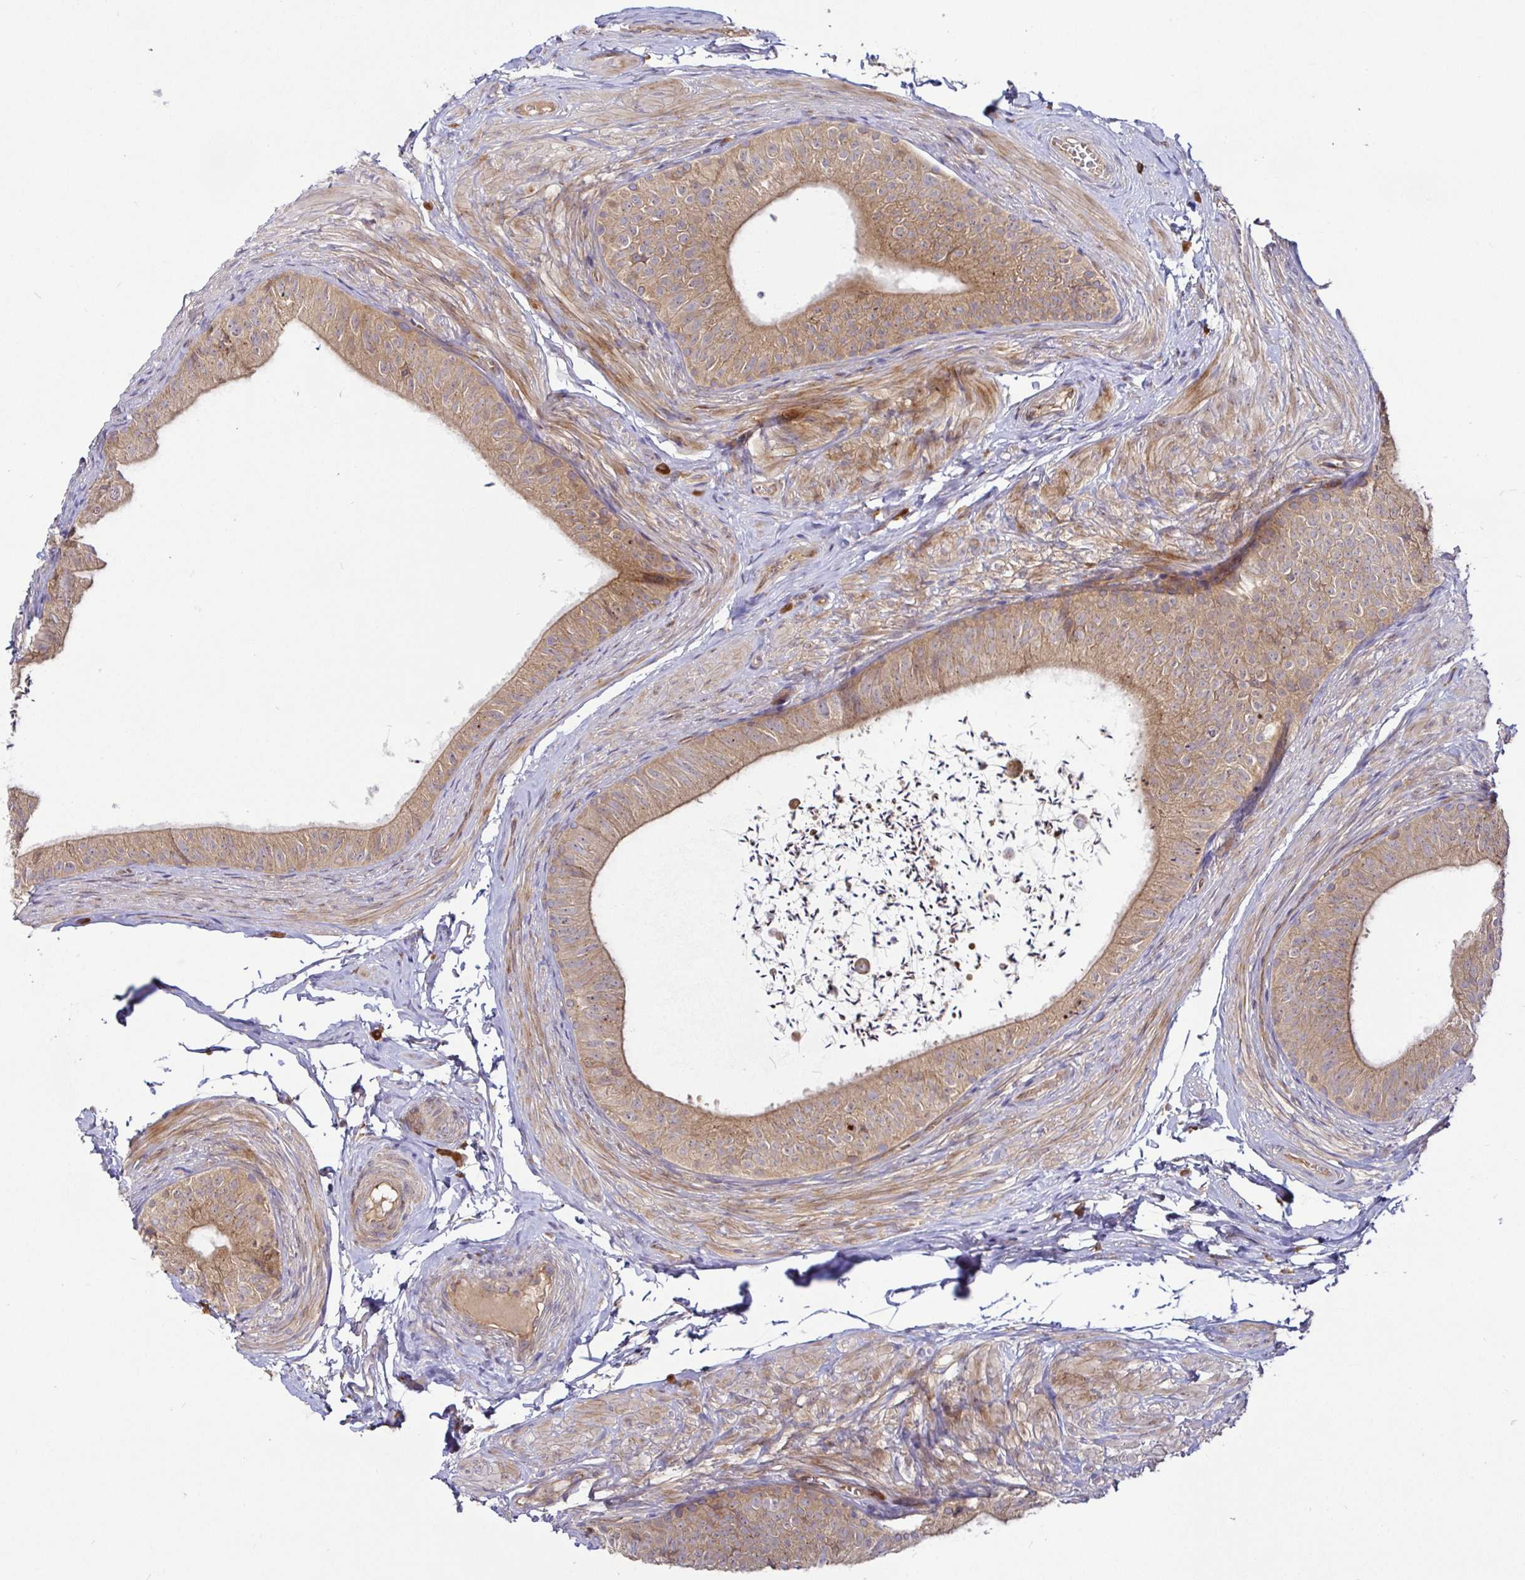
{"staining": {"intensity": "moderate", "quantity": ">75%", "location": "cytoplasmic/membranous"}, "tissue": "epididymis", "cell_type": "Glandular cells", "image_type": "normal", "snomed": [{"axis": "morphology", "description": "Normal tissue, NOS"}, {"axis": "topography", "description": "Epididymis, spermatic cord, NOS"}, {"axis": "topography", "description": "Epididymis"}, {"axis": "topography", "description": "Peripheral nerve tissue"}], "caption": "A medium amount of moderate cytoplasmic/membranous staining is appreciated in about >75% of glandular cells in normal epididymis. The staining was performed using DAB (3,3'-diaminobenzidine) to visualize the protein expression in brown, while the nuclei were stained in blue with hematoxylin (Magnification: 20x).", "gene": "SNX8", "patient": {"sex": "male", "age": 29}}